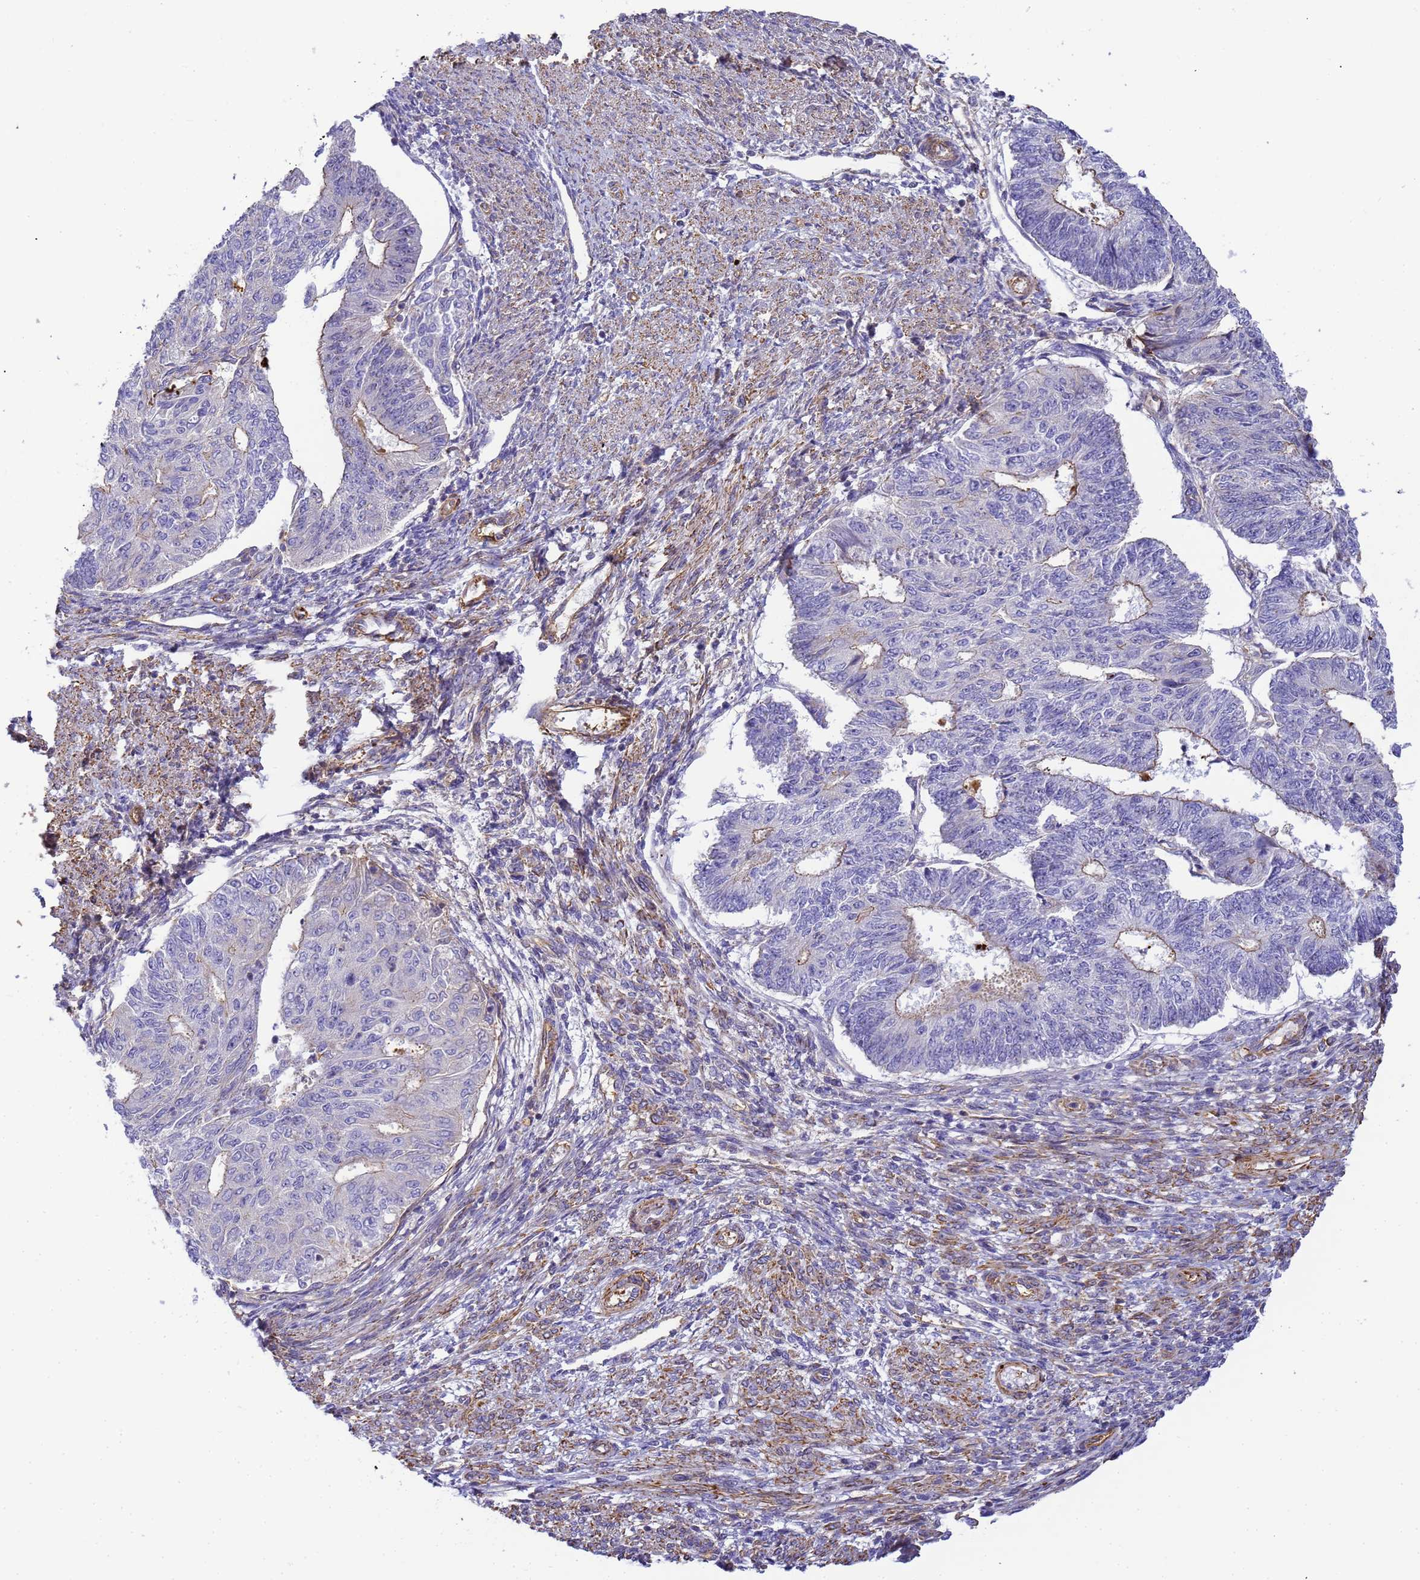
{"staining": {"intensity": "weak", "quantity": "<25%", "location": "cytoplasmic/membranous"}, "tissue": "endometrial cancer", "cell_type": "Tumor cells", "image_type": "cancer", "snomed": [{"axis": "morphology", "description": "Adenocarcinoma, NOS"}, {"axis": "topography", "description": "Endometrium"}], "caption": "Immunohistochemistry (IHC) histopathology image of neoplastic tissue: adenocarcinoma (endometrial) stained with DAB shows no significant protein staining in tumor cells. (DAB immunohistochemistry visualized using brightfield microscopy, high magnification).", "gene": "MYL12A", "patient": {"sex": "female", "age": 32}}